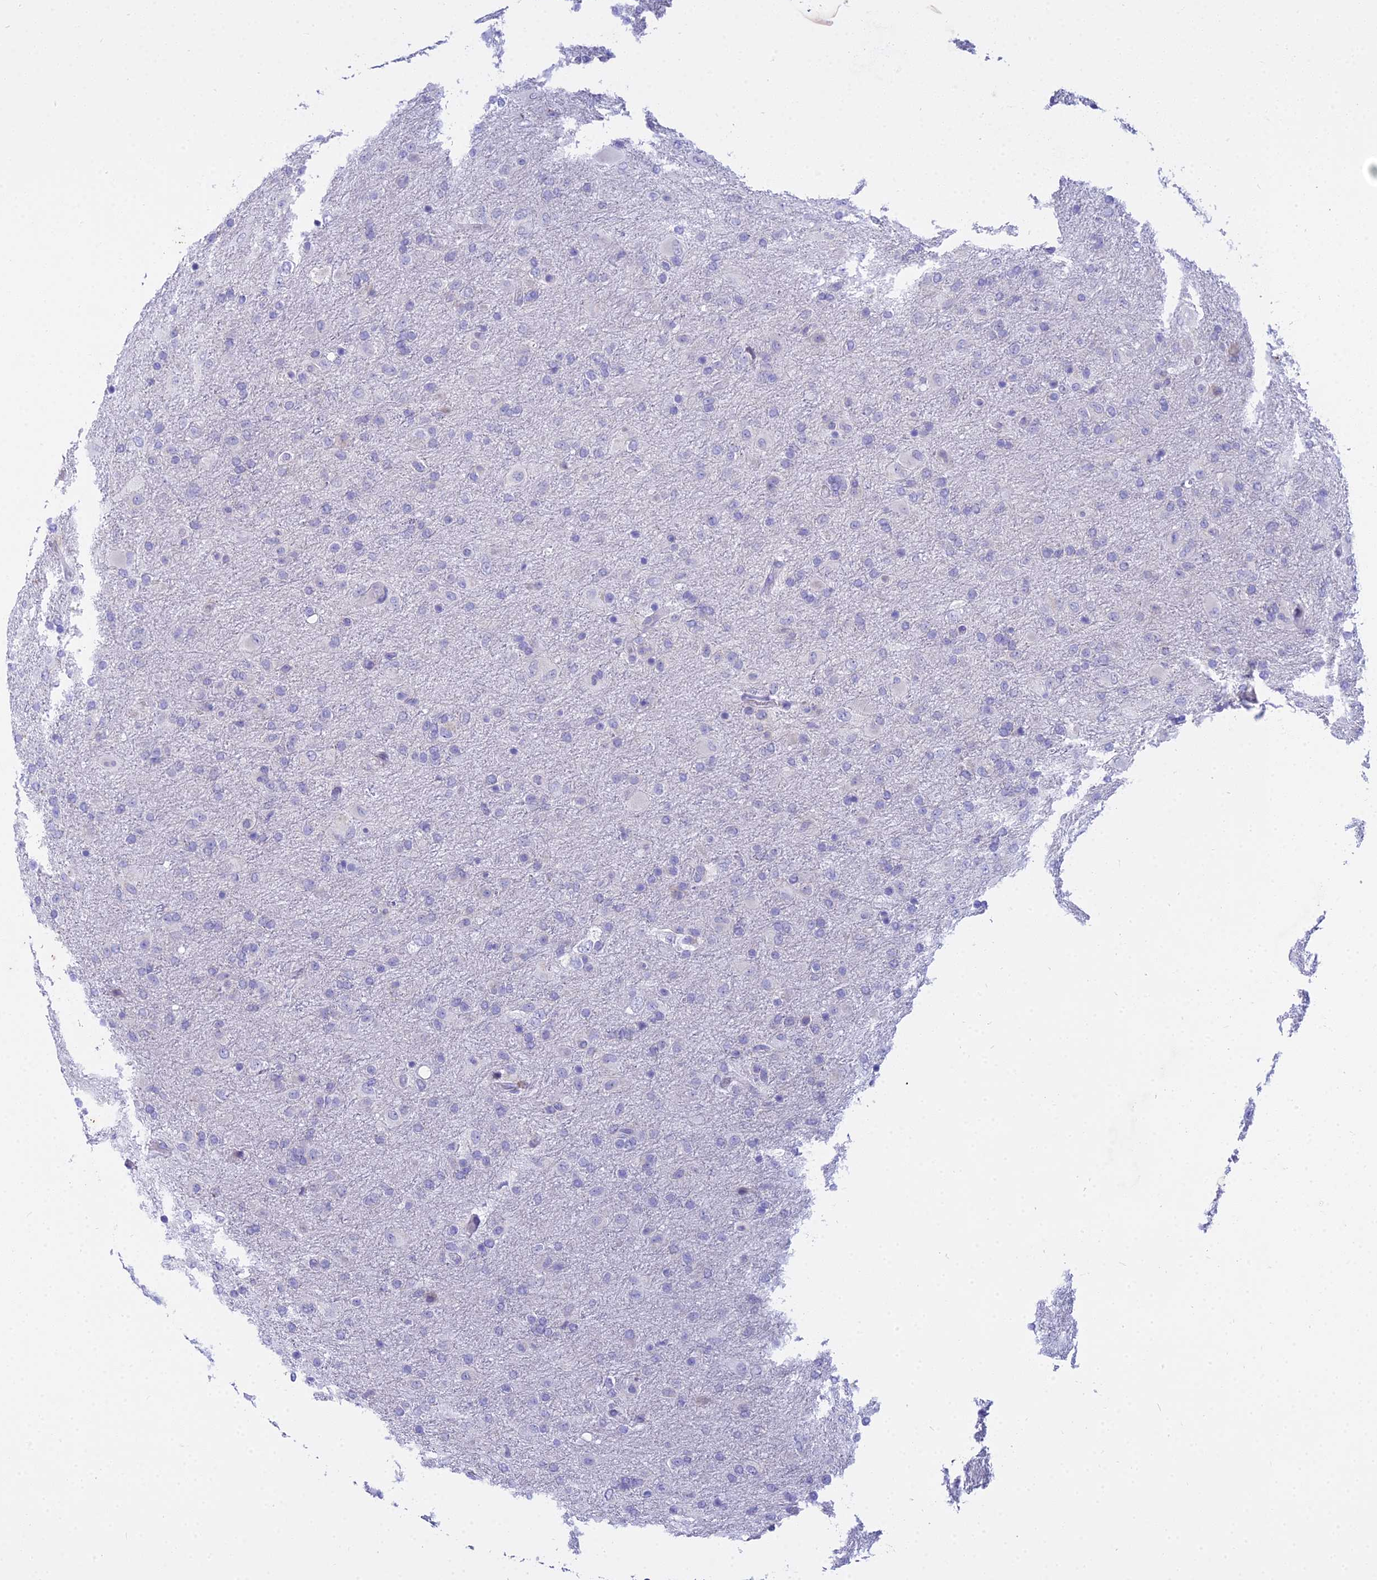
{"staining": {"intensity": "negative", "quantity": "none", "location": "none"}, "tissue": "glioma", "cell_type": "Tumor cells", "image_type": "cancer", "snomed": [{"axis": "morphology", "description": "Glioma, malignant, Low grade"}, {"axis": "topography", "description": "Brain"}], "caption": "The immunohistochemistry (IHC) photomicrograph has no significant expression in tumor cells of glioma tissue.", "gene": "ZMIZ1", "patient": {"sex": "male", "age": 65}}